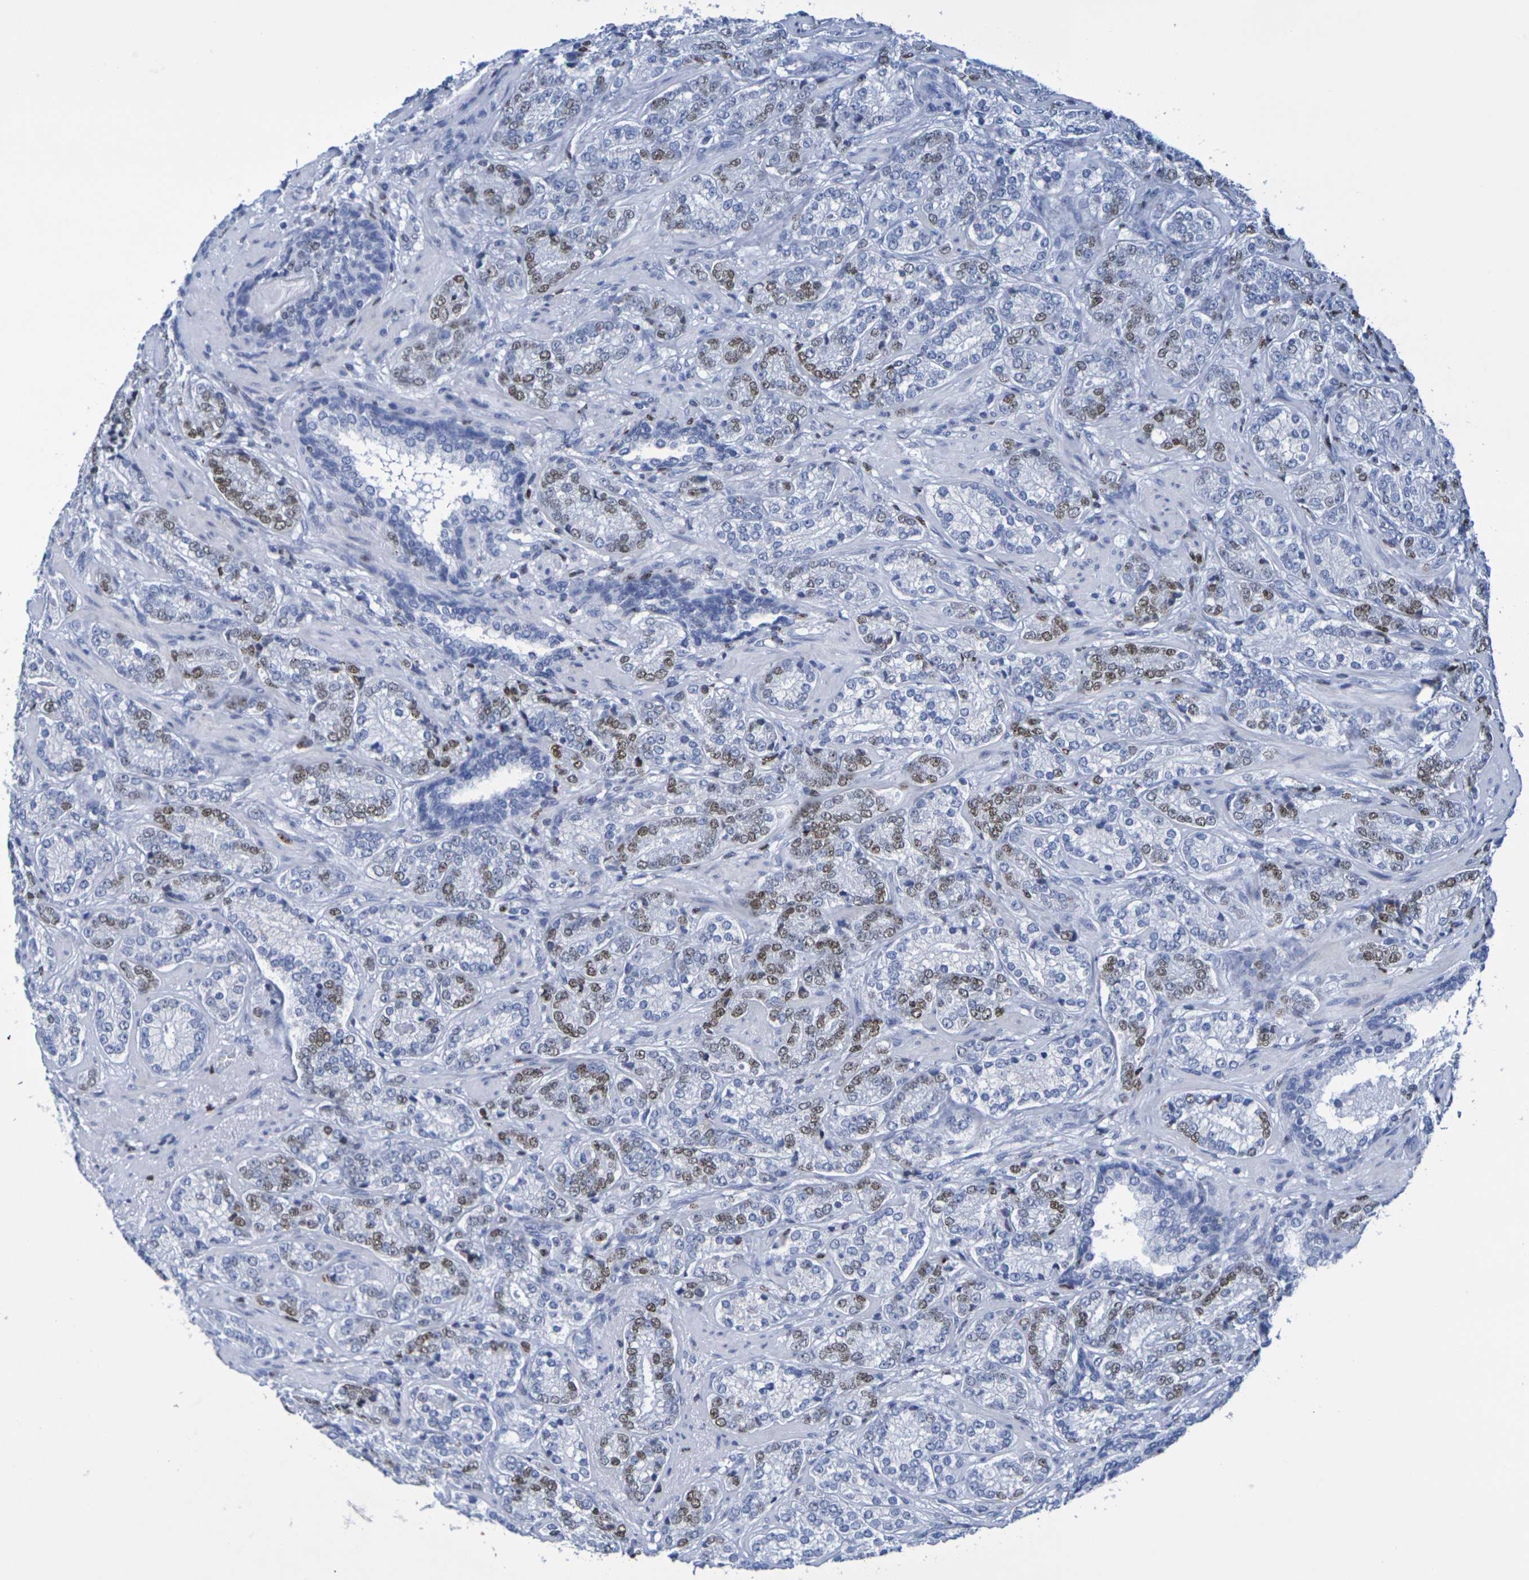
{"staining": {"intensity": "moderate", "quantity": "25%-75%", "location": "nuclear"}, "tissue": "prostate cancer", "cell_type": "Tumor cells", "image_type": "cancer", "snomed": [{"axis": "morphology", "description": "Adenocarcinoma, High grade"}, {"axis": "topography", "description": "Prostate"}], "caption": "Moderate nuclear protein staining is seen in about 25%-75% of tumor cells in adenocarcinoma (high-grade) (prostate).", "gene": "H1-5", "patient": {"sex": "male", "age": 61}}